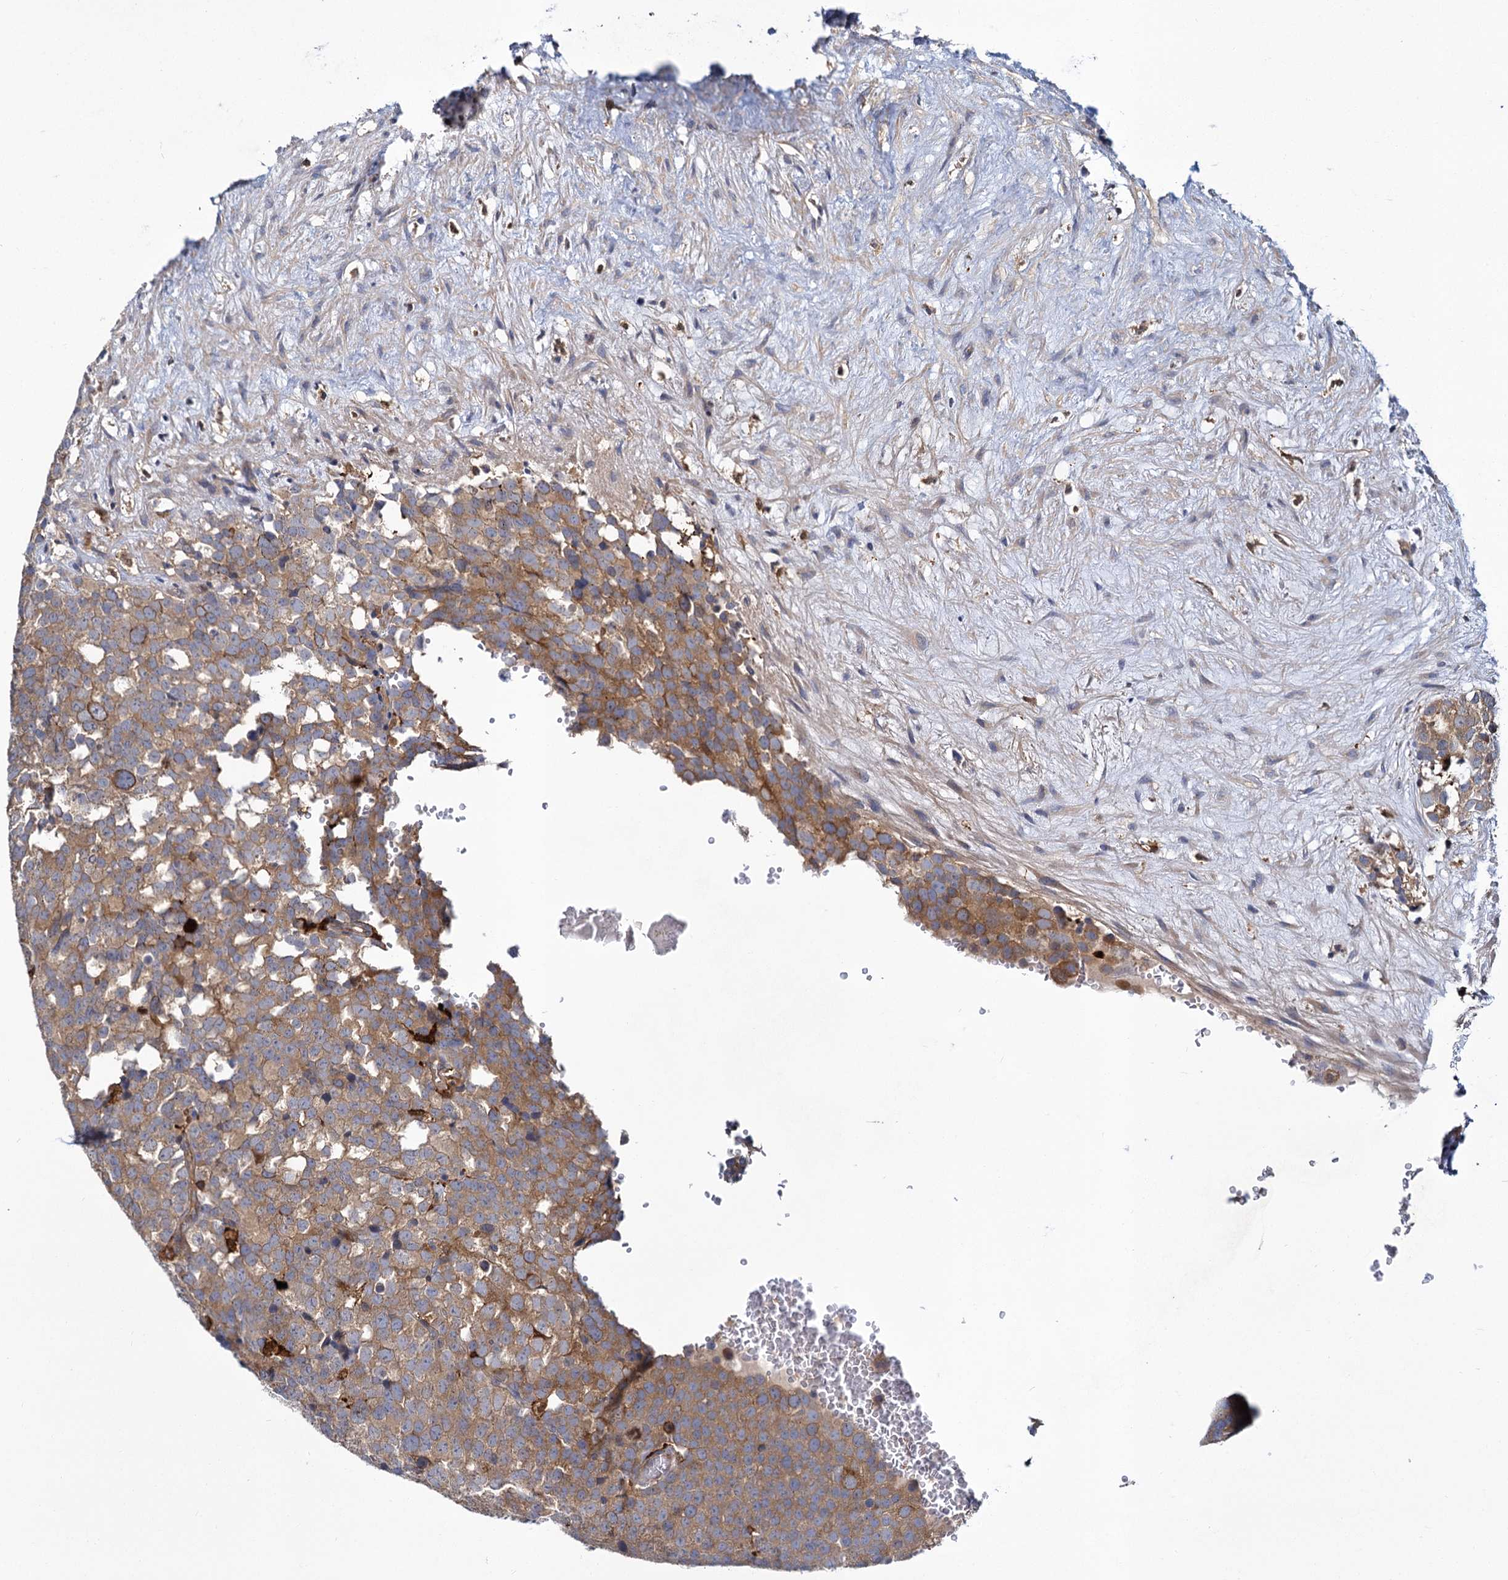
{"staining": {"intensity": "moderate", "quantity": ">75%", "location": "cytoplasmic/membranous"}, "tissue": "testis cancer", "cell_type": "Tumor cells", "image_type": "cancer", "snomed": [{"axis": "morphology", "description": "Seminoma, NOS"}, {"axis": "topography", "description": "Testis"}], "caption": "A medium amount of moderate cytoplasmic/membranous positivity is present in approximately >75% of tumor cells in testis cancer tissue. (IHC, brightfield microscopy, high magnification).", "gene": "GCLC", "patient": {"sex": "male", "age": 71}}